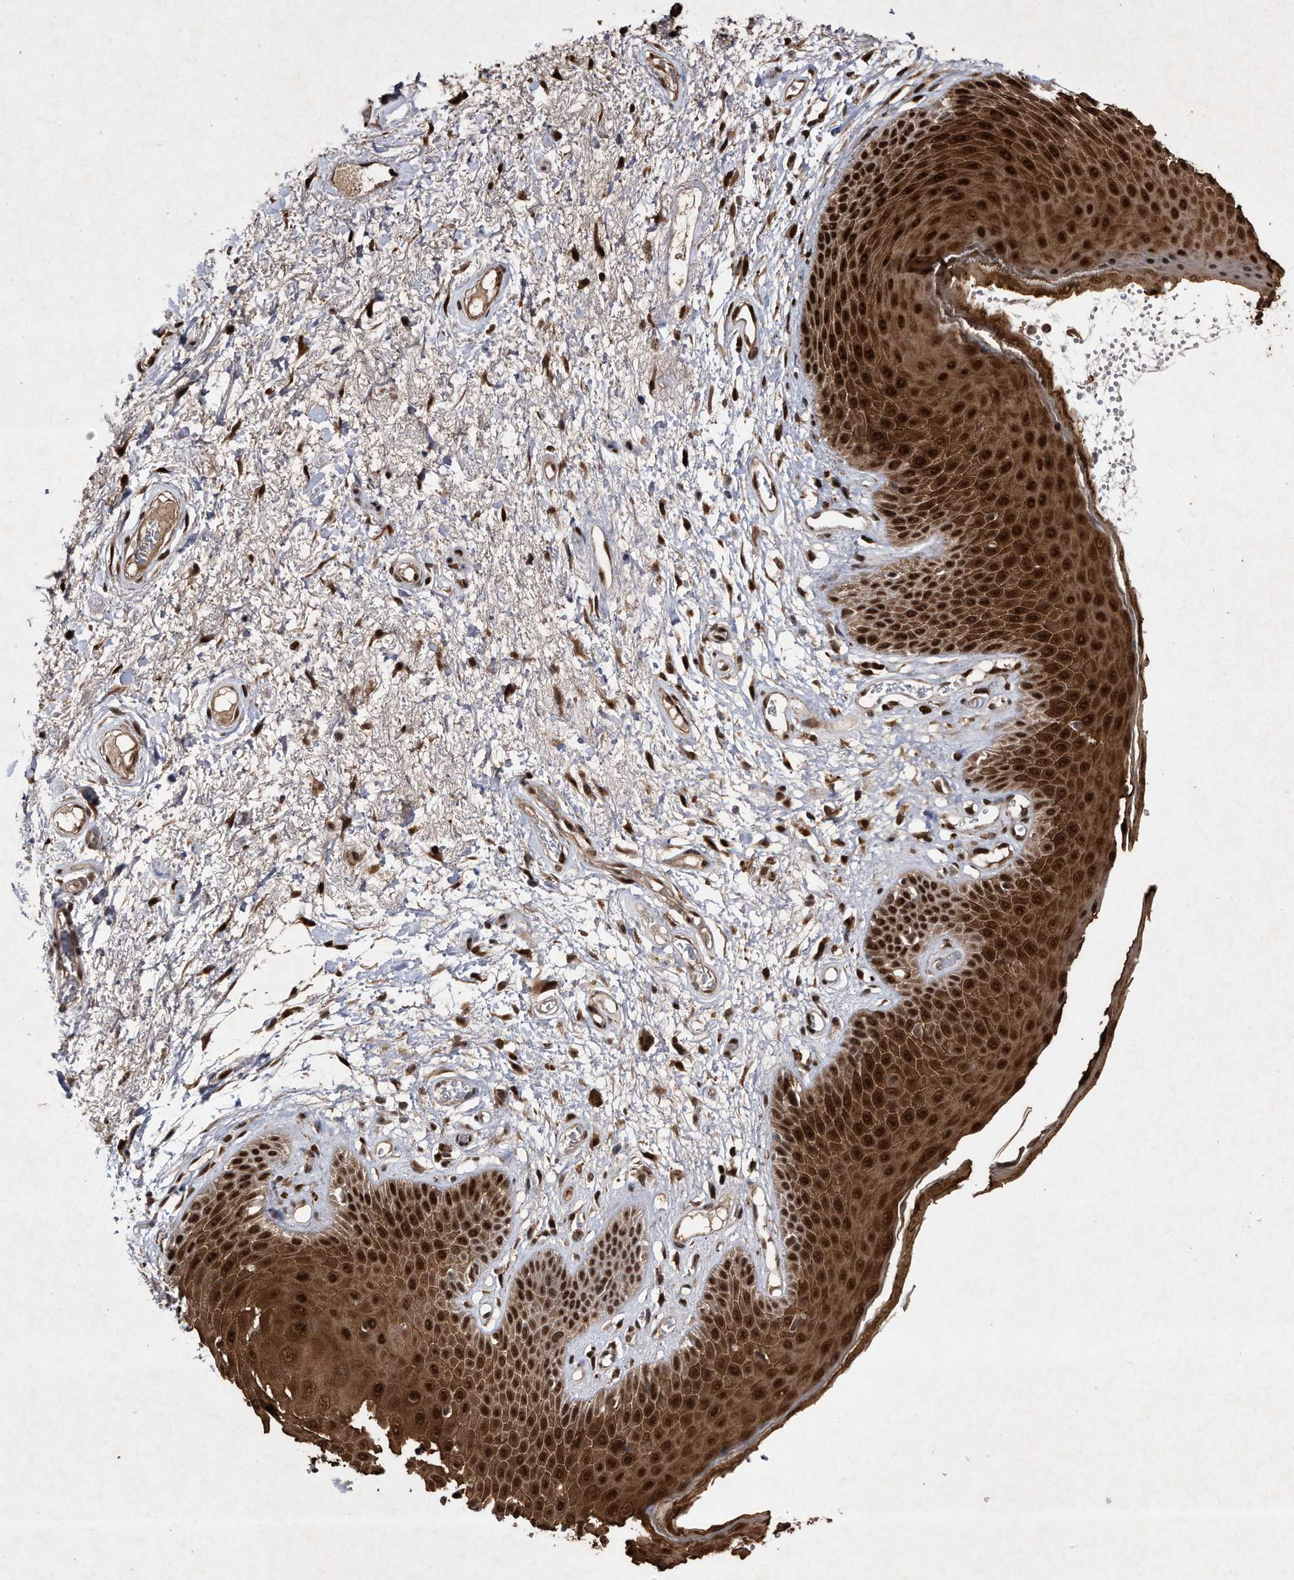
{"staining": {"intensity": "strong", "quantity": ">75%", "location": "cytoplasmic/membranous,nuclear"}, "tissue": "skin", "cell_type": "Epidermal cells", "image_type": "normal", "snomed": [{"axis": "morphology", "description": "Normal tissue, NOS"}, {"axis": "topography", "description": "Anal"}], "caption": "Protein staining displays strong cytoplasmic/membranous,nuclear positivity in about >75% of epidermal cells in normal skin.", "gene": "RAD23B", "patient": {"sex": "male", "age": 74}}